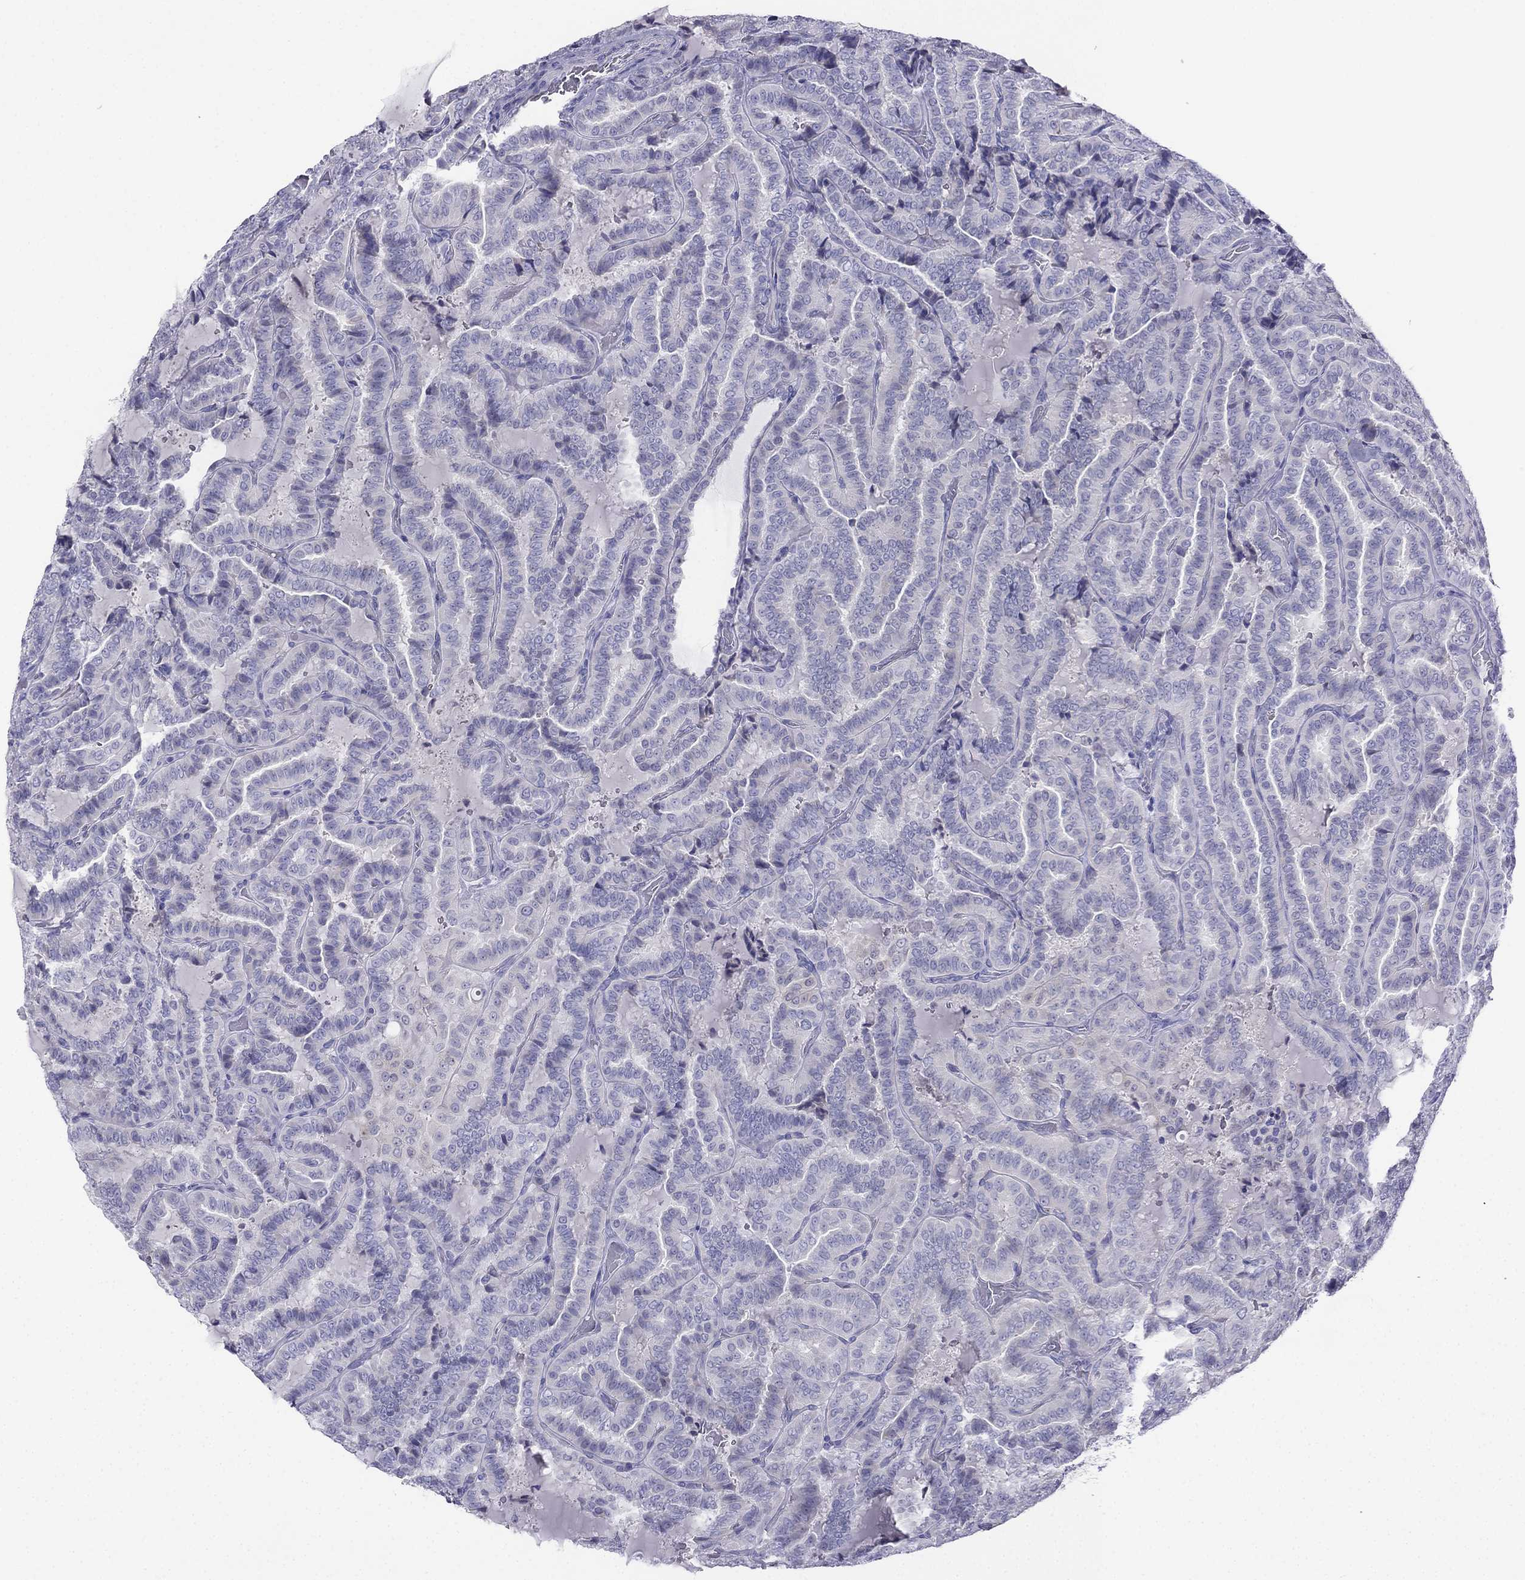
{"staining": {"intensity": "negative", "quantity": "none", "location": "none"}, "tissue": "thyroid cancer", "cell_type": "Tumor cells", "image_type": "cancer", "snomed": [{"axis": "morphology", "description": "Papillary adenocarcinoma, NOS"}, {"axis": "topography", "description": "Thyroid gland"}], "caption": "Immunohistochemical staining of human thyroid papillary adenocarcinoma reveals no significant positivity in tumor cells.", "gene": "ALOXE3", "patient": {"sex": "female", "age": 39}}